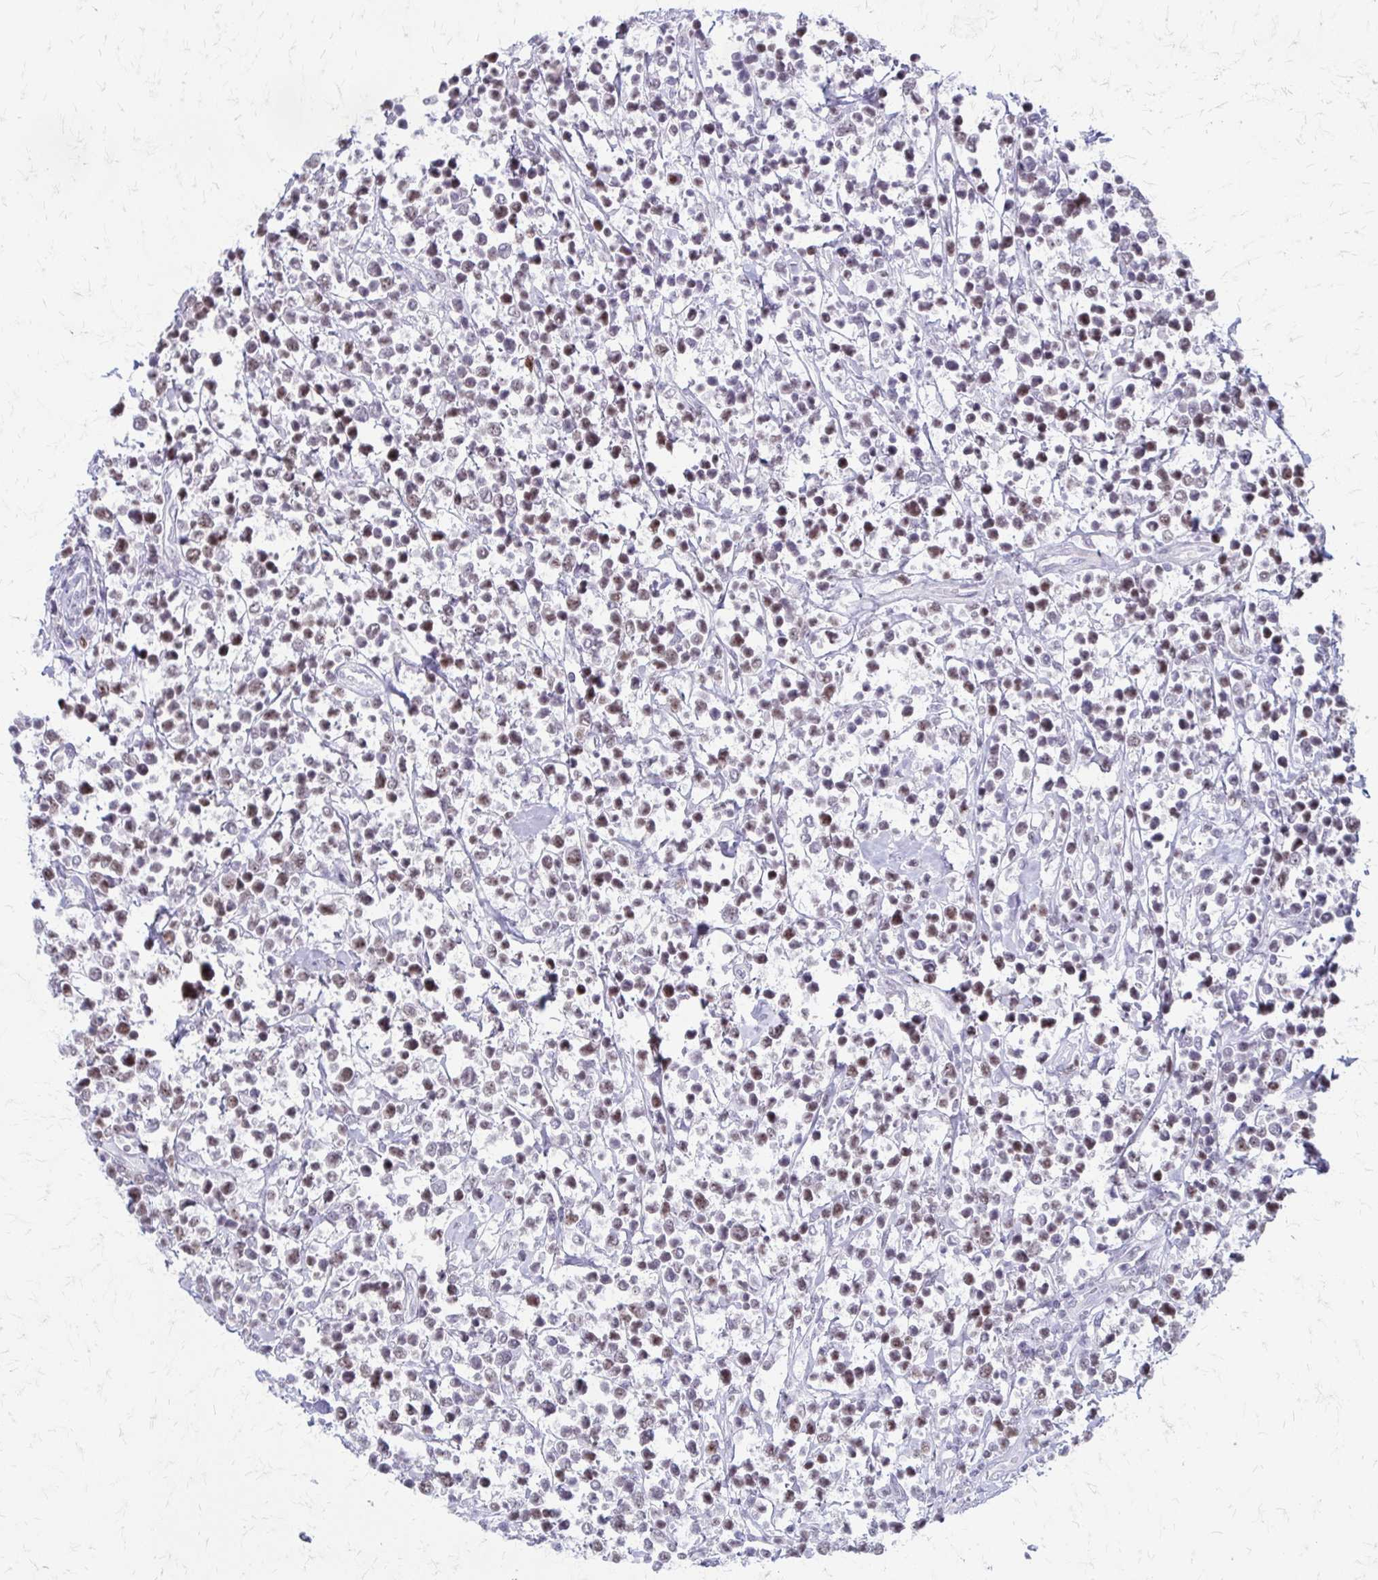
{"staining": {"intensity": "weak", "quantity": ">75%", "location": "nuclear"}, "tissue": "lymphoma", "cell_type": "Tumor cells", "image_type": "cancer", "snomed": [{"axis": "morphology", "description": "Malignant lymphoma, non-Hodgkin's type, High grade"}, {"axis": "topography", "description": "Soft tissue"}], "caption": "IHC histopathology image of neoplastic tissue: high-grade malignant lymphoma, non-Hodgkin's type stained using immunohistochemistry (IHC) shows low levels of weak protein expression localized specifically in the nuclear of tumor cells, appearing as a nuclear brown color.", "gene": "EED", "patient": {"sex": "female", "age": 56}}